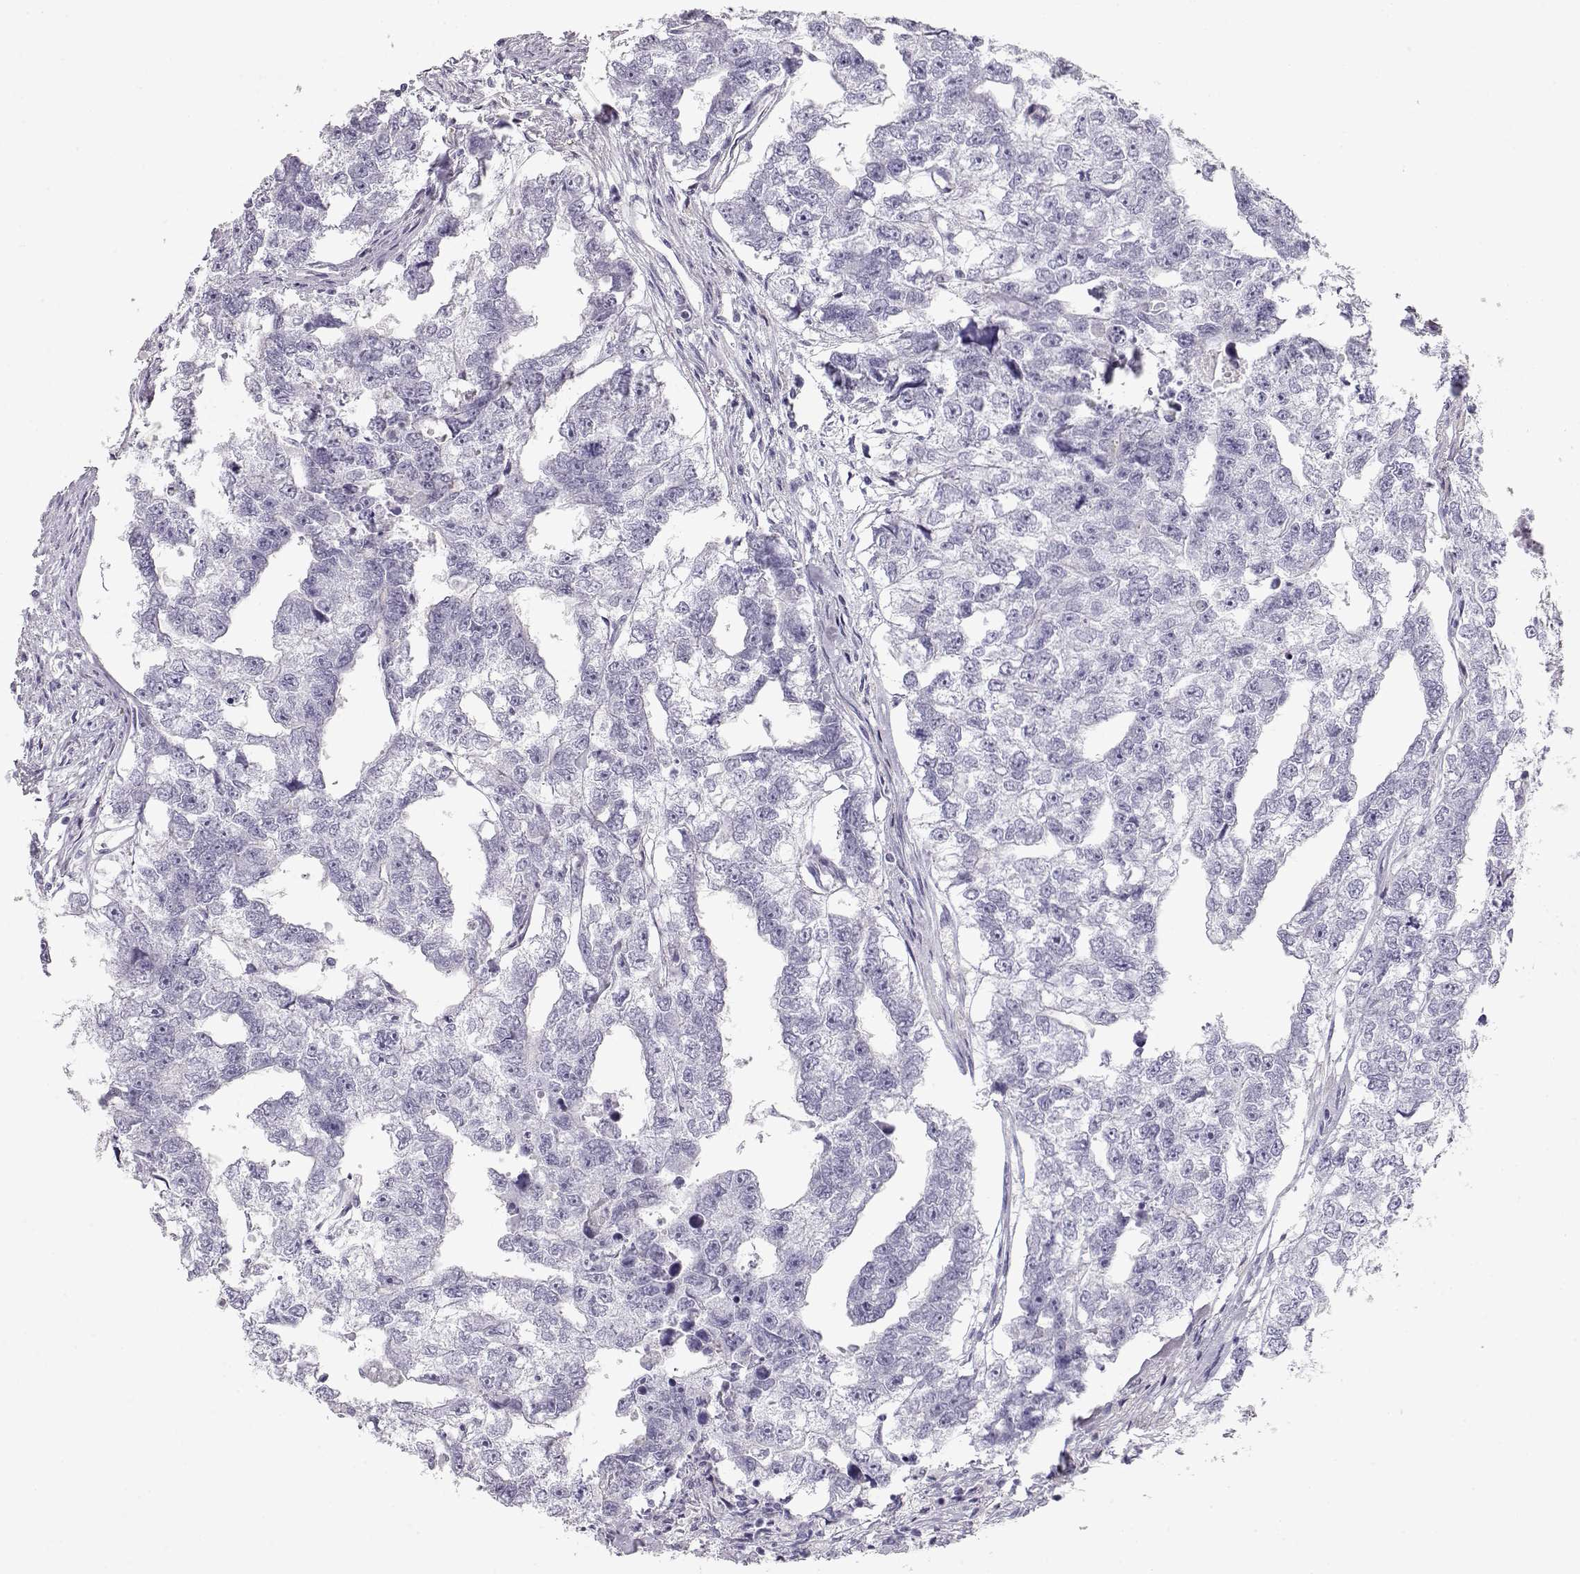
{"staining": {"intensity": "negative", "quantity": "none", "location": "none"}, "tissue": "testis cancer", "cell_type": "Tumor cells", "image_type": "cancer", "snomed": [{"axis": "morphology", "description": "Carcinoma, Embryonal, NOS"}, {"axis": "morphology", "description": "Teratoma, malignant, NOS"}, {"axis": "topography", "description": "Testis"}], "caption": "This is a photomicrograph of IHC staining of testis teratoma (malignant), which shows no positivity in tumor cells.", "gene": "SLITRK3", "patient": {"sex": "male", "age": 44}}